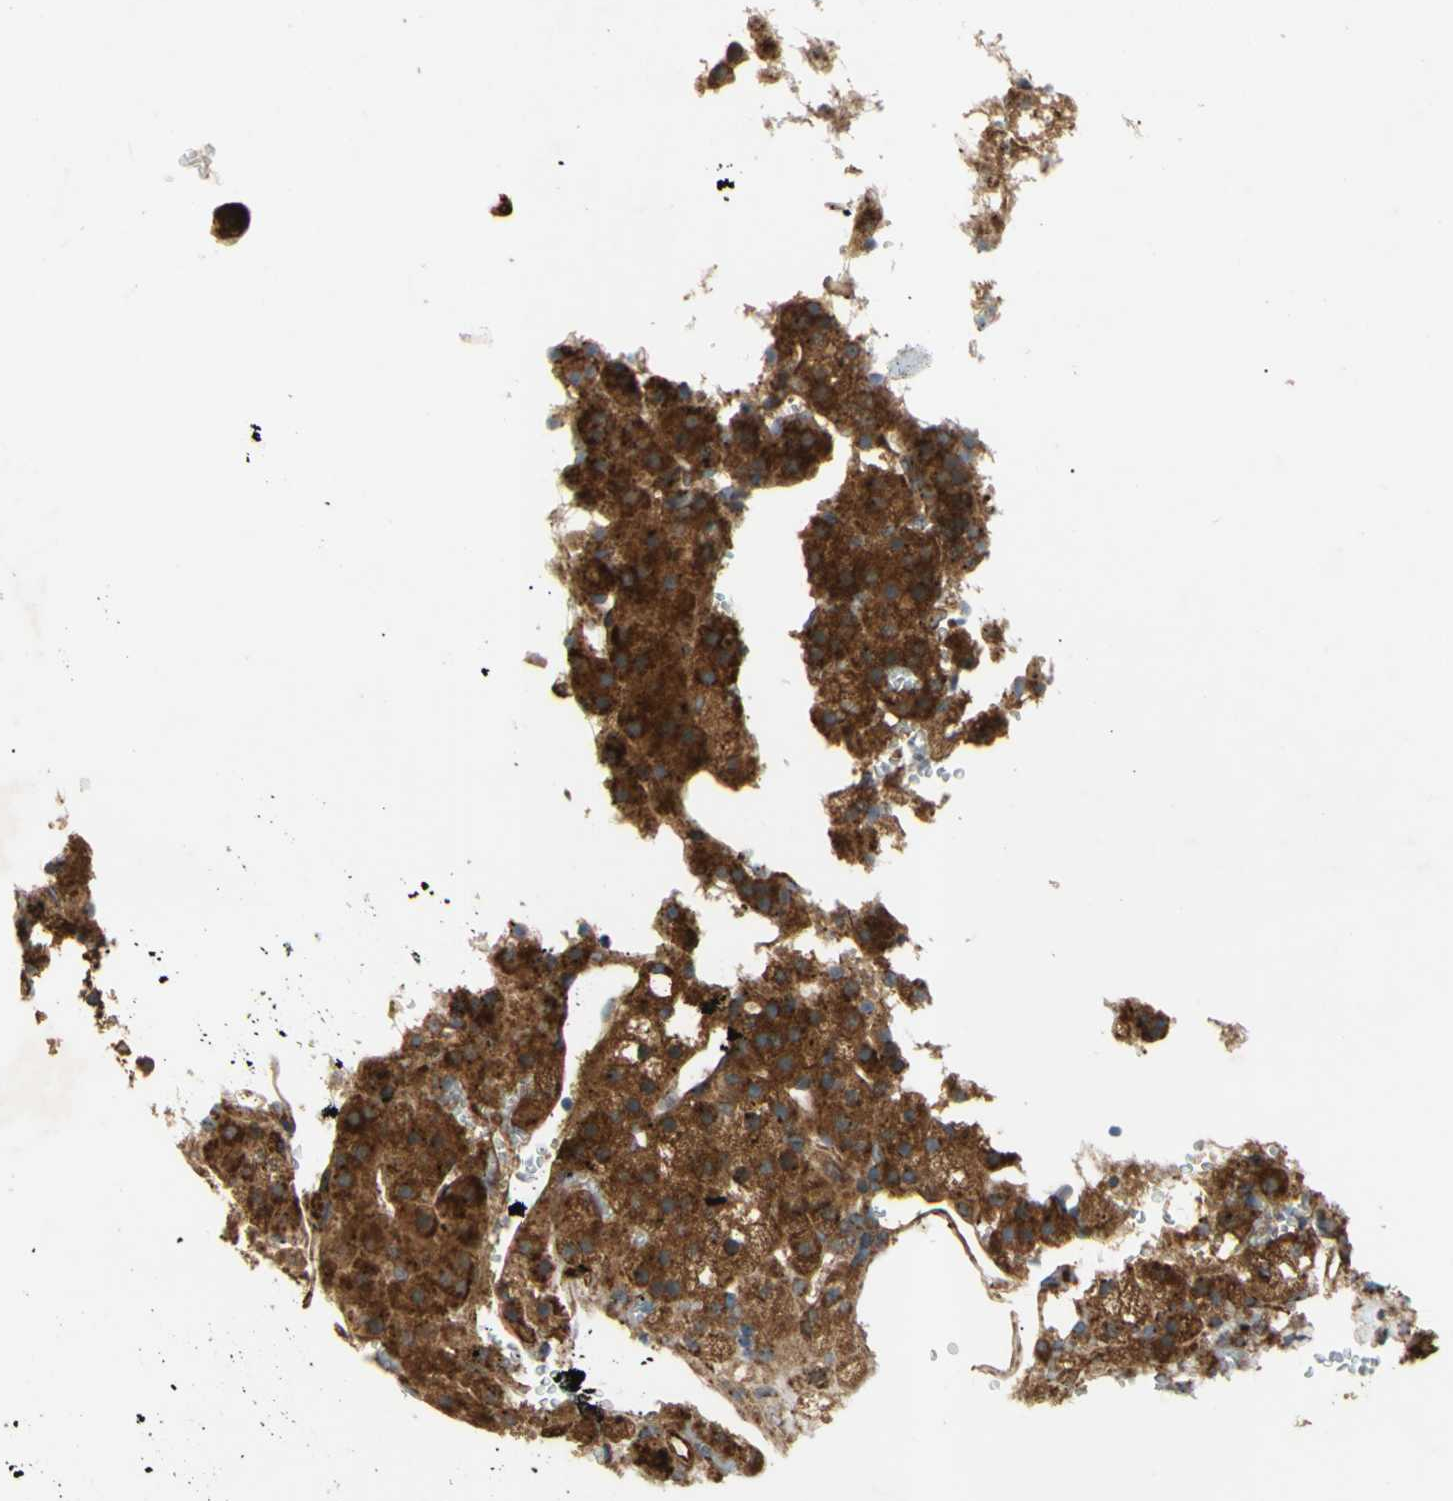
{"staining": {"intensity": "strong", "quantity": ">75%", "location": "cytoplasmic/membranous"}, "tissue": "adrenal gland", "cell_type": "Glandular cells", "image_type": "normal", "snomed": [{"axis": "morphology", "description": "Normal tissue, NOS"}, {"axis": "topography", "description": "Adrenal gland"}], "caption": "A high-resolution image shows immunohistochemistry (IHC) staining of benign adrenal gland, which shows strong cytoplasmic/membranous positivity in about >75% of glandular cells.", "gene": "TUBG2", "patient": {"sex": "female", "age": 59}}